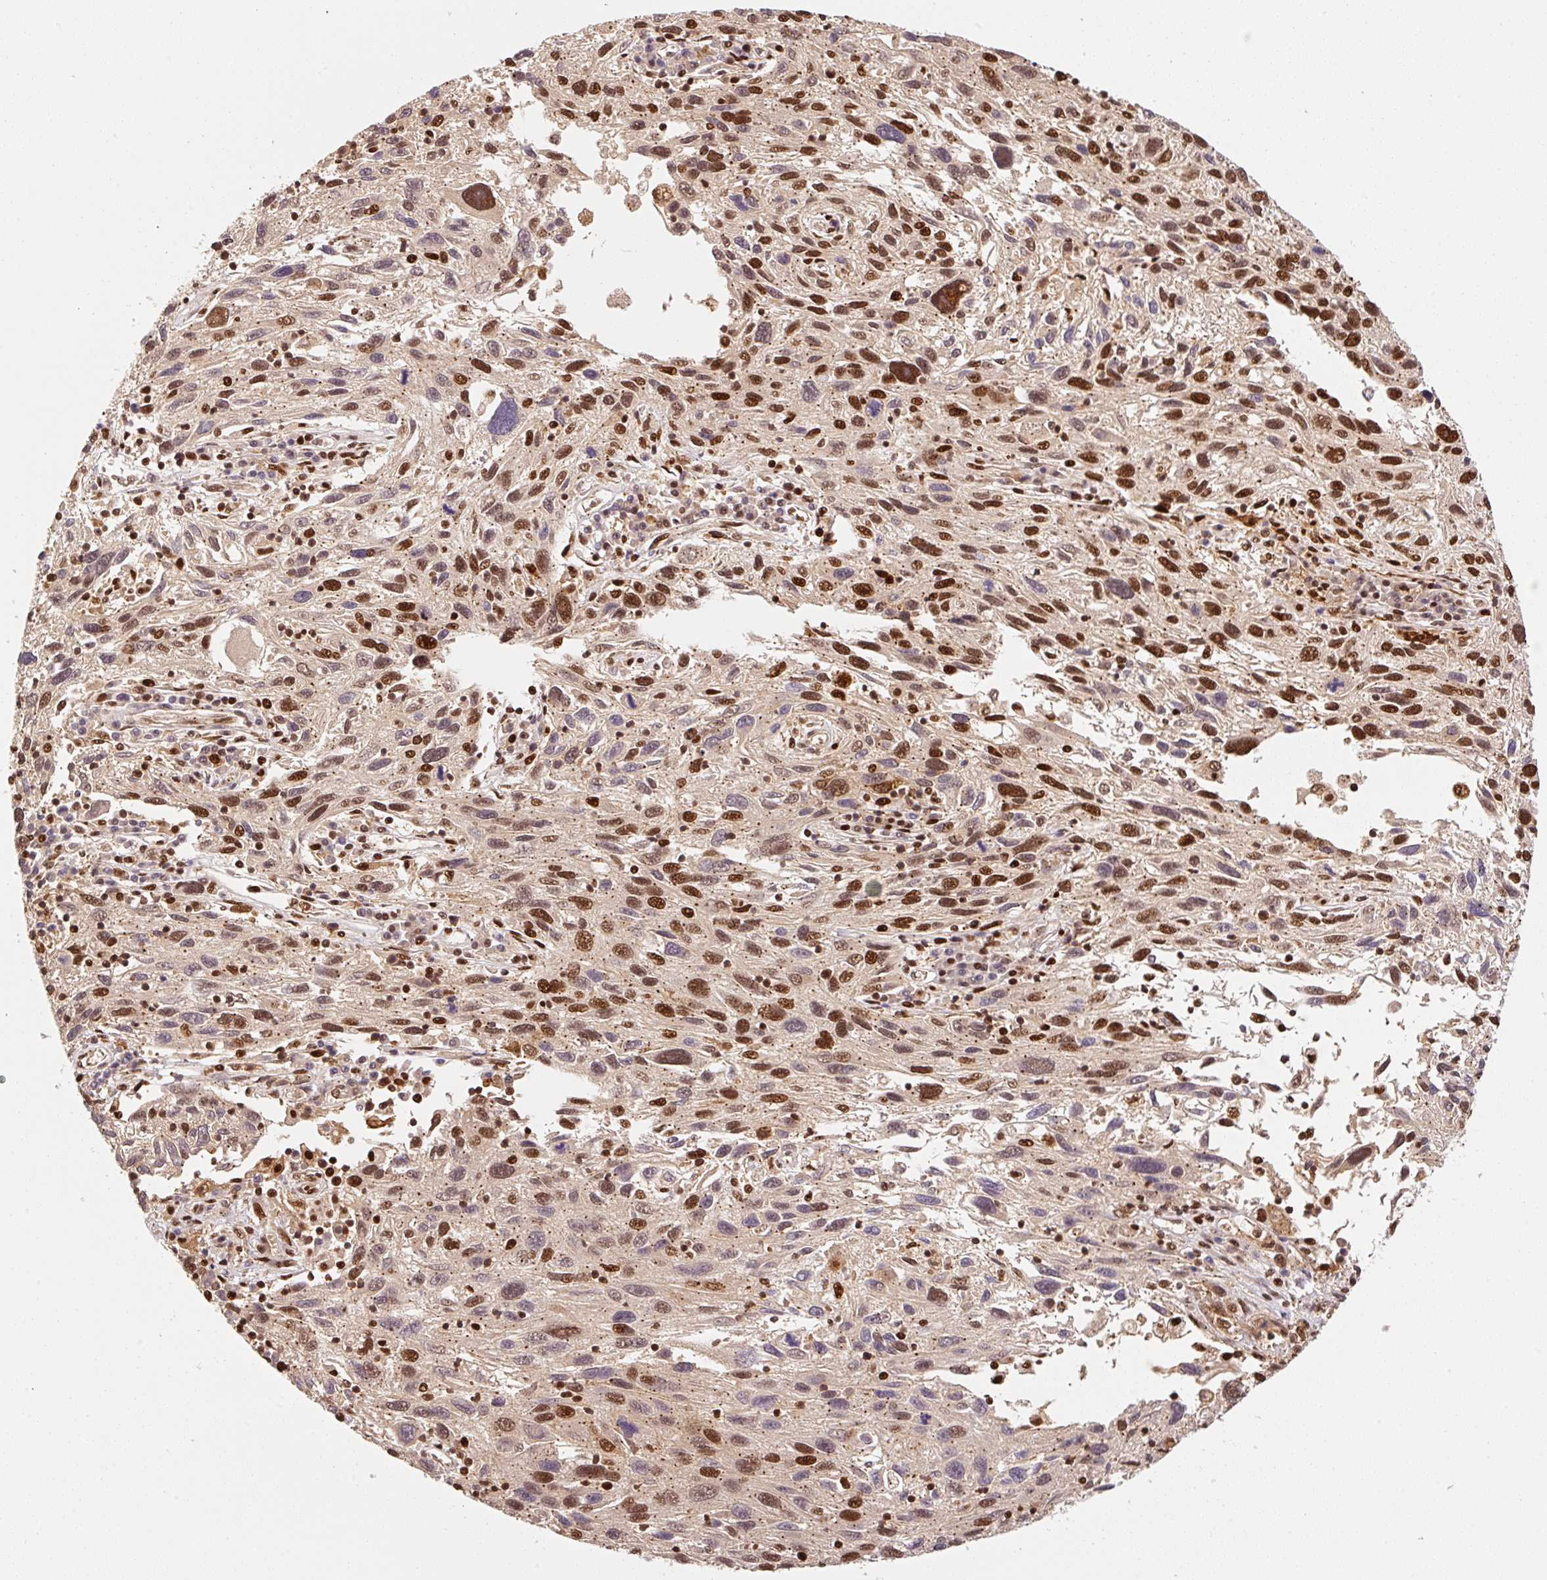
{"staining": {"intensity": "strong", "quantity": ">75%", "location": "nuclear"}, "tissue": "melanoma", "cell_type": "Tumor cells", "image_type": "cancer", "snomed": [{"axis": "morphology", "description": "Malignant melanoma, NOS"}, {"axis": "topography", "description": "Skin"}], "caption": "Immunohistochemical staining of human melanoma displays strong nuclear protein staining in about >75% of tumor cells.", "gene": "GPR139", "patient": {"sex": "male", "age": 53}}